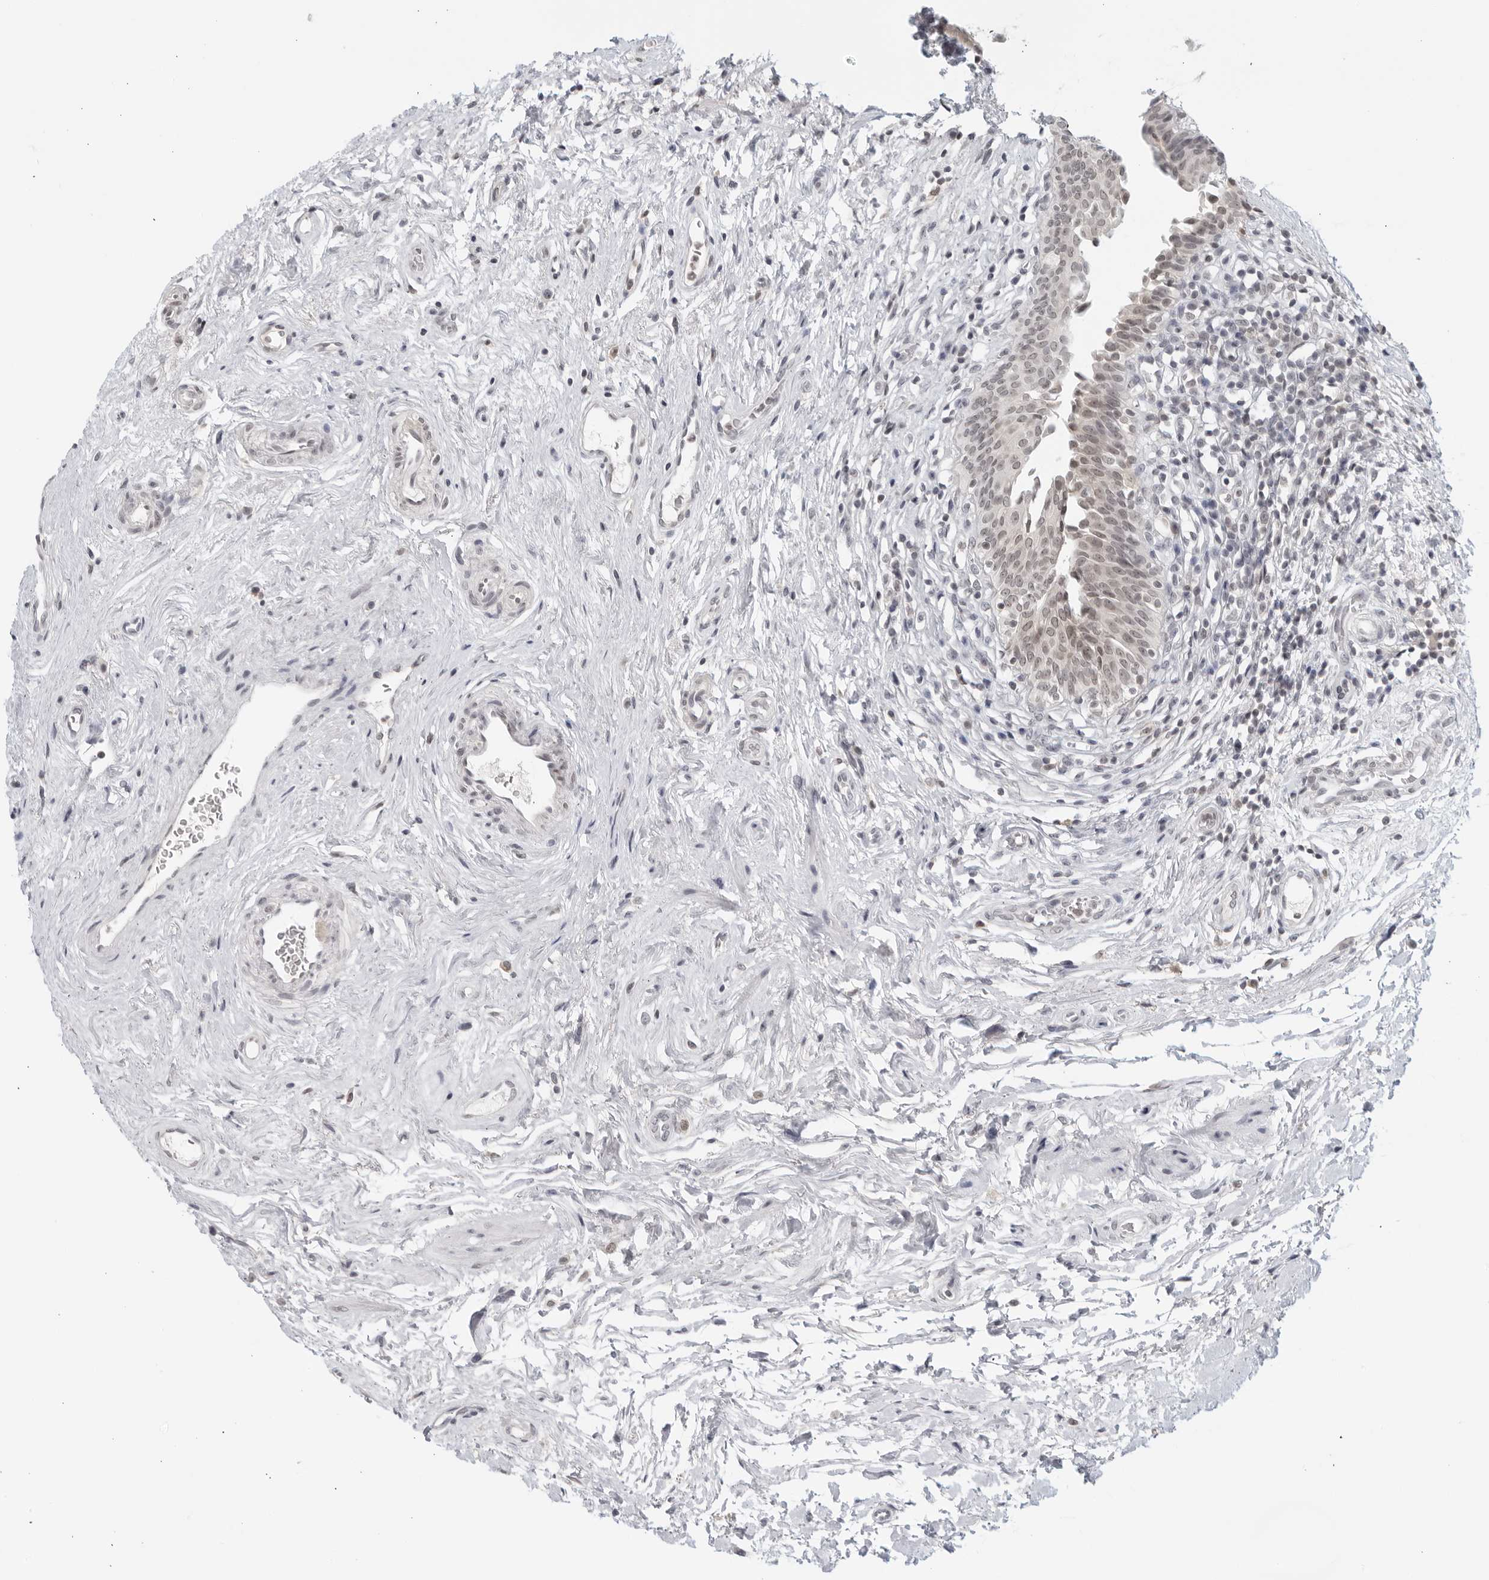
{"staining": {"intensity": "weak", "quantity": "25%-75%", "location": "nuclear"}, "tissue": "urinary bladder", "cell_type": "Urothelial cells", "image_type": "normal", "snomed": [{"axis": "morphology", "description": "Normal tissue, NOS"}, {"axis": "topography", "description": "Urinary bladder"}], "caption": "A micrograph of urinary bladder stained for a protein displays weak nuclear brown staining in urothelial cells. (DAB IHC with brightfield microscopy, high magnification).", "gene": "RAB11FIP3", "patient": {"sex": "male", "age": 83}}